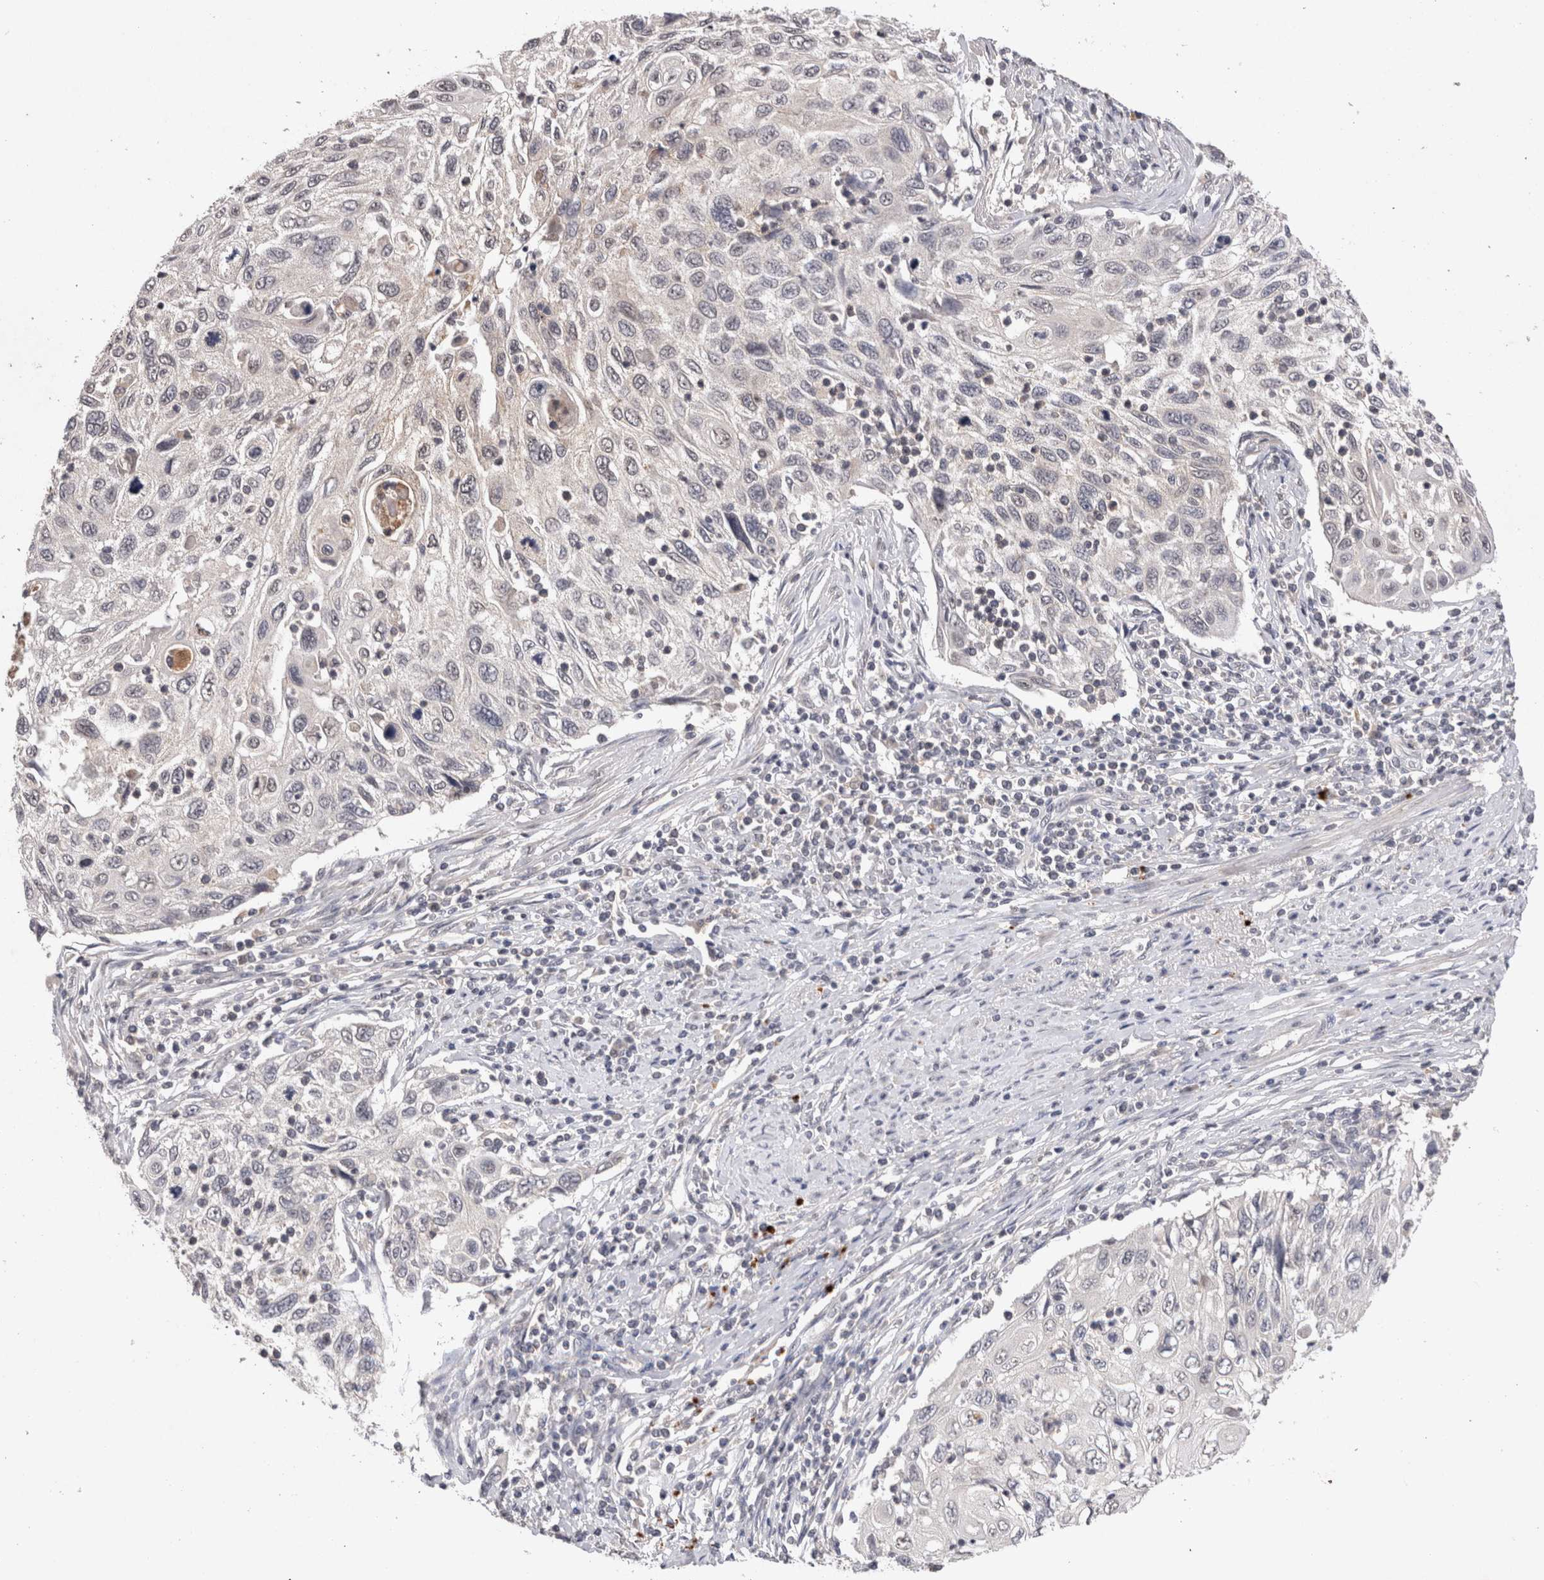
{"staining": {"intensity": "negative", "quantity": "none", "location": "none"}, "tissue": "cervical cancer", "cell_type": "Tumor cells", "image_type": "cancer", "snomed": [{"axis": "morphology", "description": "Squamous cell carcinoma, NOS"}, {"axis": "topography", "description": "Cervix"}], "caption": "Tumor cells are negative for protein expression in human squamous cell carcinoma (cervical). (DAB (3,3'-diaminobenzidine) immunohistochemistry (IHC), high magnification).", "gene": "RASSF3", "patient": {"sex": "female", "age": 70}}